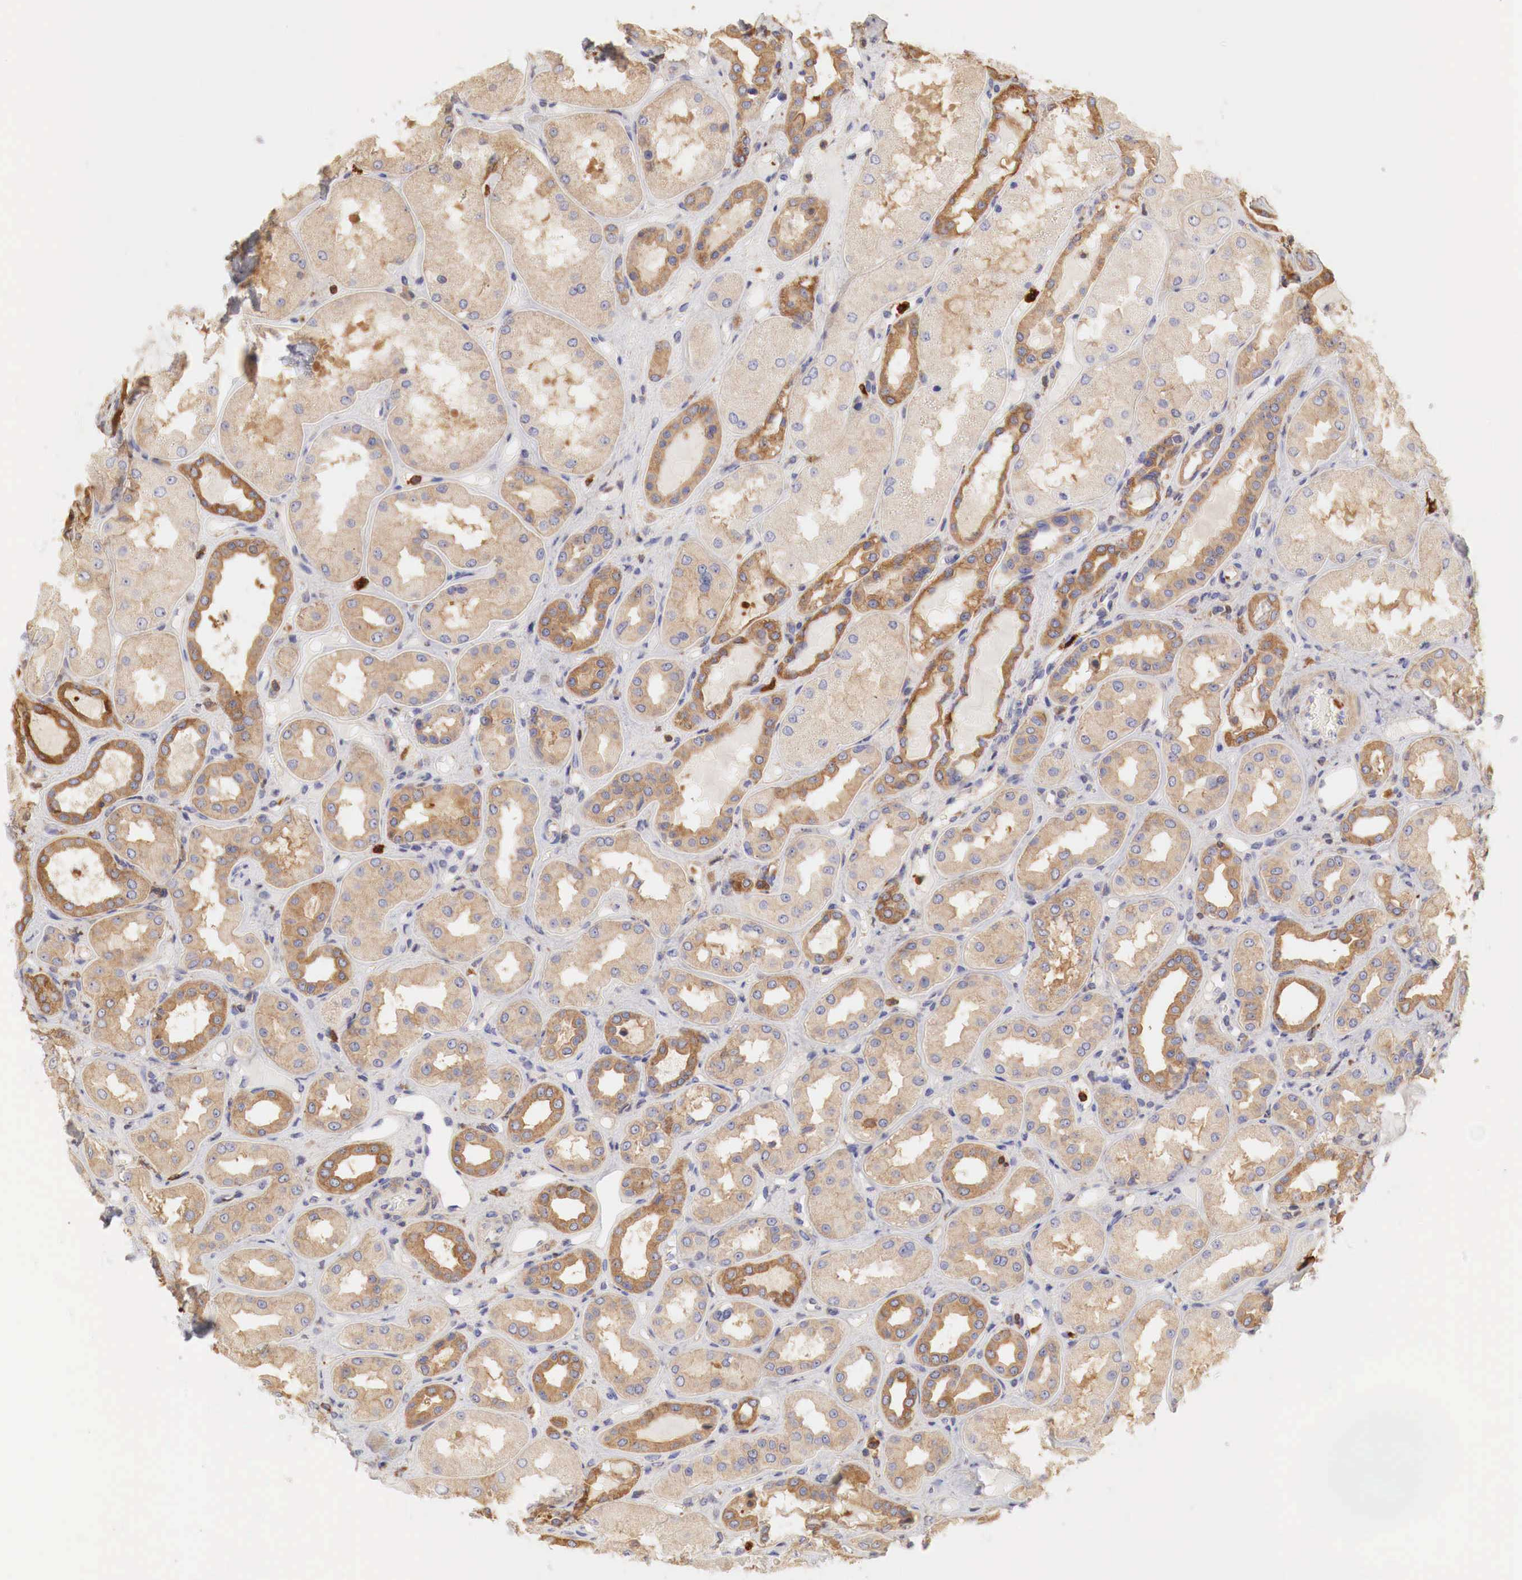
{"staining": {"intensity": "moderate", "quantity": "<25%", "location": "cytoplasmic/membranous"}, "tissue": "kidney", "cell_type": "Cells in glomeruli", "image_type": "normal", "snomed": [{"axis": "morphology", "description": "Normal tissue, NOS"}, {"axis": "topography", "description": "Kidney"}], "caption": "Kidney was stained to show a protein in brown. There is low levels of moderate cytoplasmic/membranous staining in about <25% of cells in glomeruli.", "gene": "G6PD", "patient": {"sex": "male", "age": 36}}